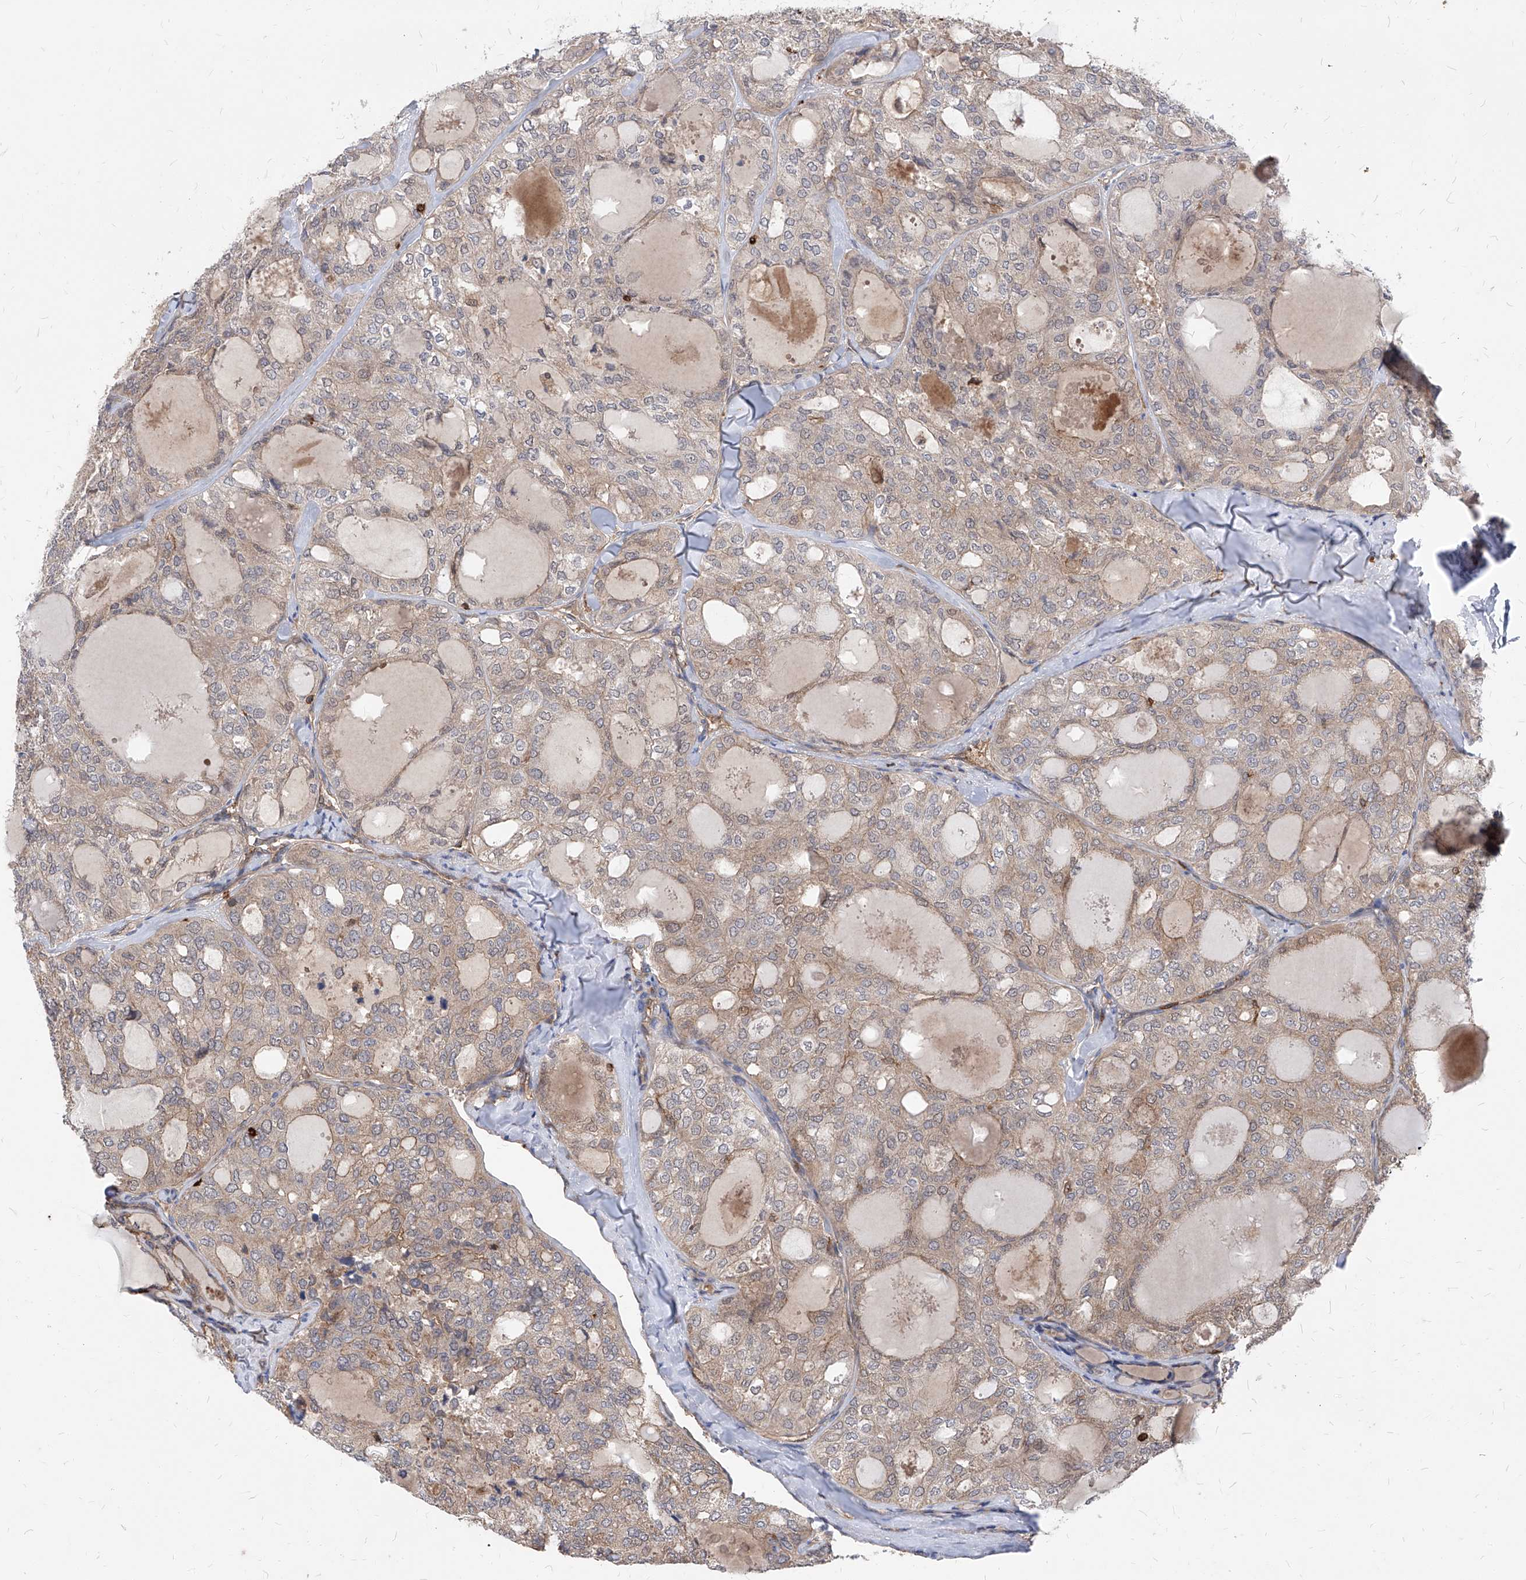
{"staining": {"intensity": "weak", "quantity": "<25%", "location": "cytoplasmic/membranous"}, "tissue": "thyroid cancer", "cell_type": "Tumor cells", "image_type": "cancer", "snomed": [{"axis": "morphology", "description": "Follicular adenoma carcinoma, NOS"}, {"axis": "topography", "description": "Thyroid gland"}], "caption": "The micrograph demonstrates no staining of tumor cells in thyroid follicular adenoma carcinoma.", "gene": "ABRACL", "patient": {"sex": "male", "age": 75}}